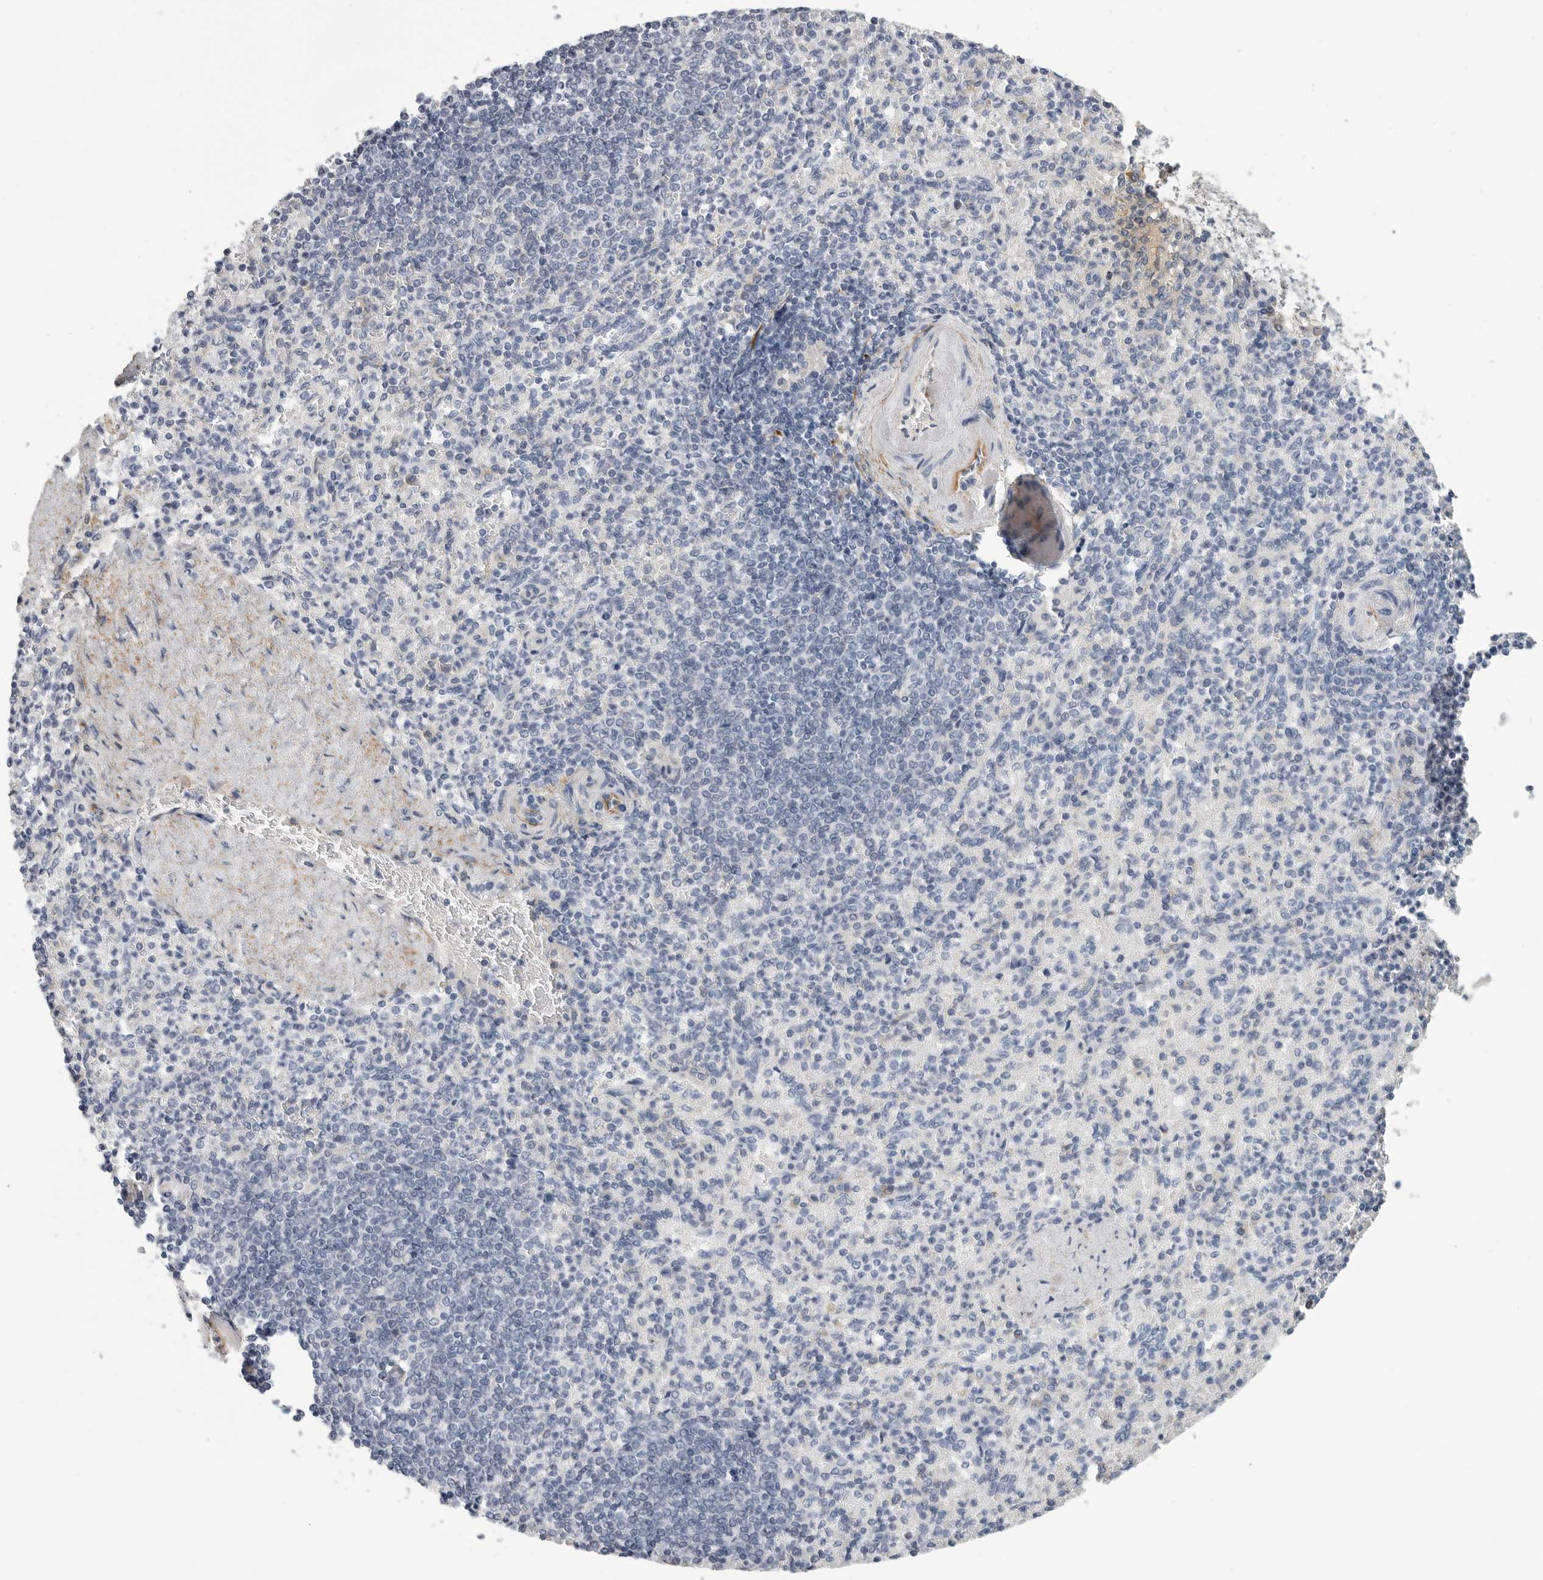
{"staining": {"intensity": "negative", "quantity": "none", "location": "none"}, "tissue": "spleen", "cell_type": "Cells in red pulp", "image_type": "normal", "snomed": [{"axis": "morphology", "description": "Normal tissue, NOS"}, {"axis": "topography", "description": "Spleen"}], "caption": "Cells in red pulp are negative for protein expression in normal human spleen. (IHC, brightfield microscopy, high magnification).", "gene": "SDC3", "patient": {"sex": "female", "age": 74}}